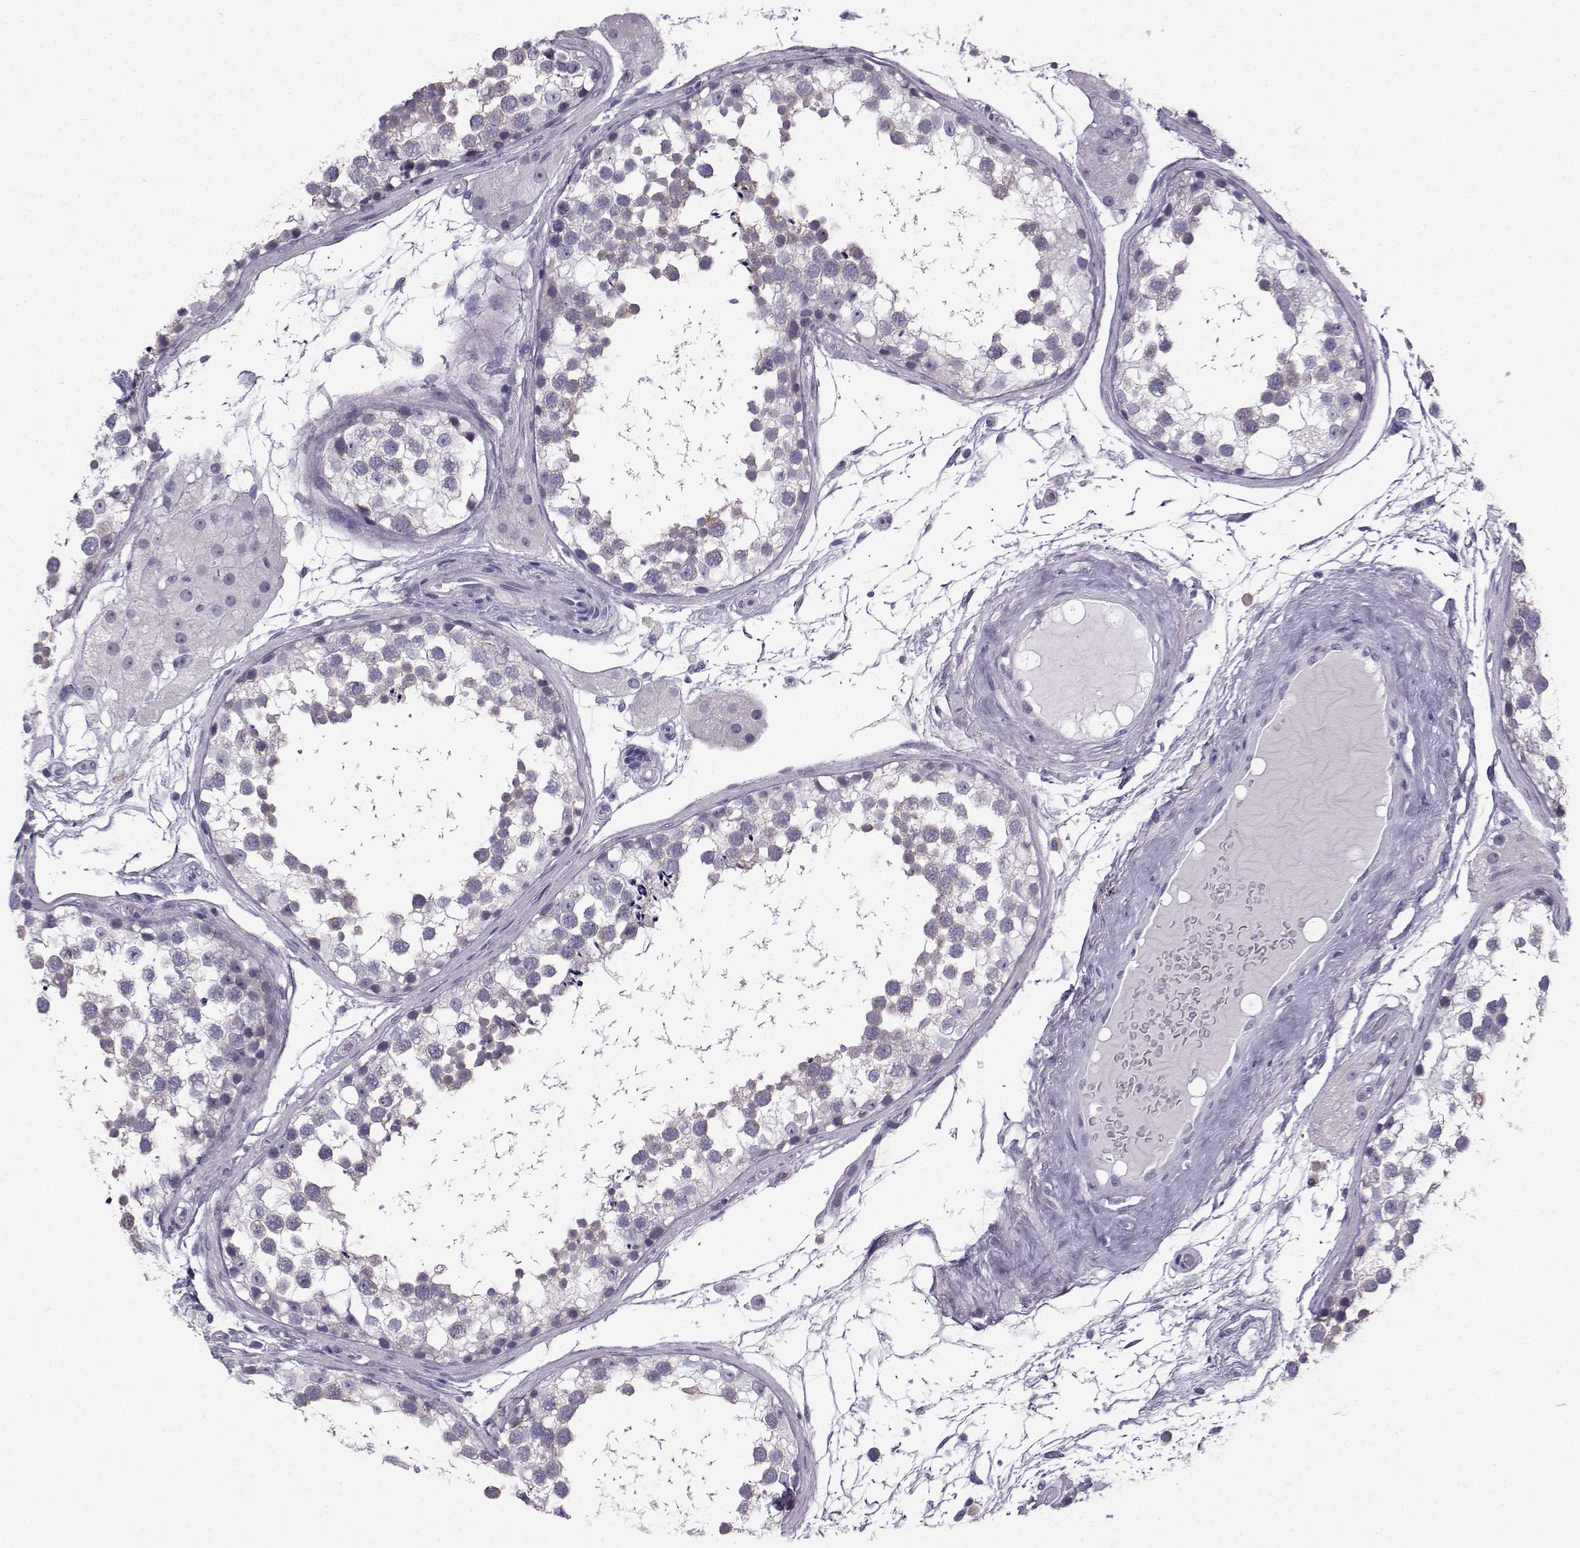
{"staining": {"intensity": "weak", "quantity": "<25%", "location": "cytoplasmic/membranous"}, "tissue": "testis", "cell_type": "Cells in seminiferous ducts", "image_type": "normal", "snomed": [{"axis": "morphology", "description": "Normal tissue, NOS"}, {"axis": "morphology", "description": "Seminoma, NOS"}, {"axis": "topography", "description": "Testis"}], "caption": "There is no significant staining in cells in seminiferous ducts of testis.", "gene": "ZBTB8B", "patient": {"sex": "male", "age": 65}}